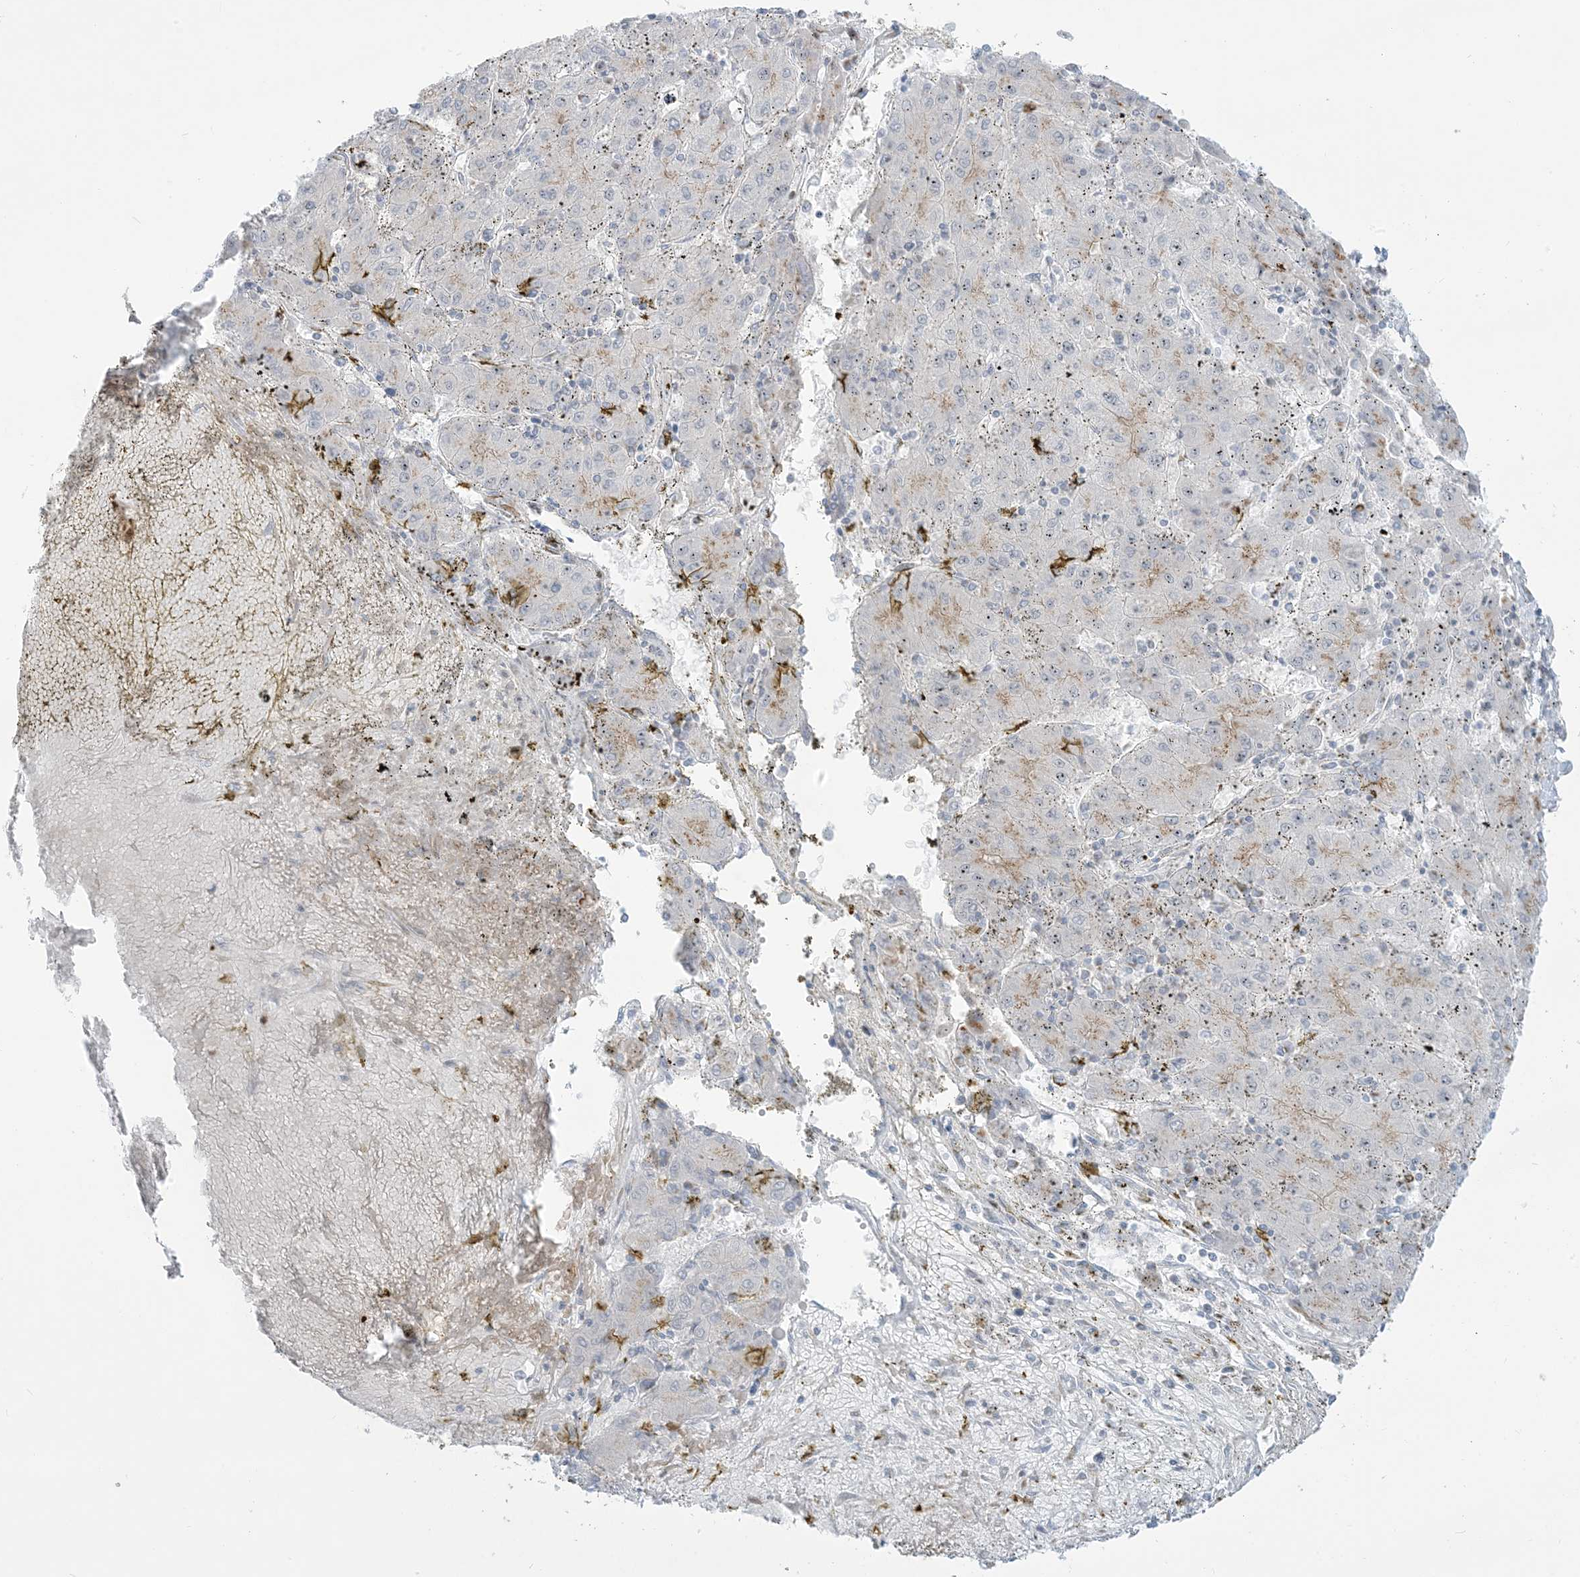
{"staining": {"intensity": "weak", "quantity": "<25%", "location": "cytoplasmic/membranous"}, "tissue": "liver cancer", "cell_type": "Tumor cells", "image_type": "cancer", "snomed": [{"axis": "morphology", "description": "Carcinoma, Hepatocellular, NOS"}, {"axis": "topography", "description": "Liver"}], "caption": "Tumor cells show no significant expression in liver cancer (hepatocellular carcinoma).", "gene": "AFTPH", "patient": {"sex": "male", "age": 72}}